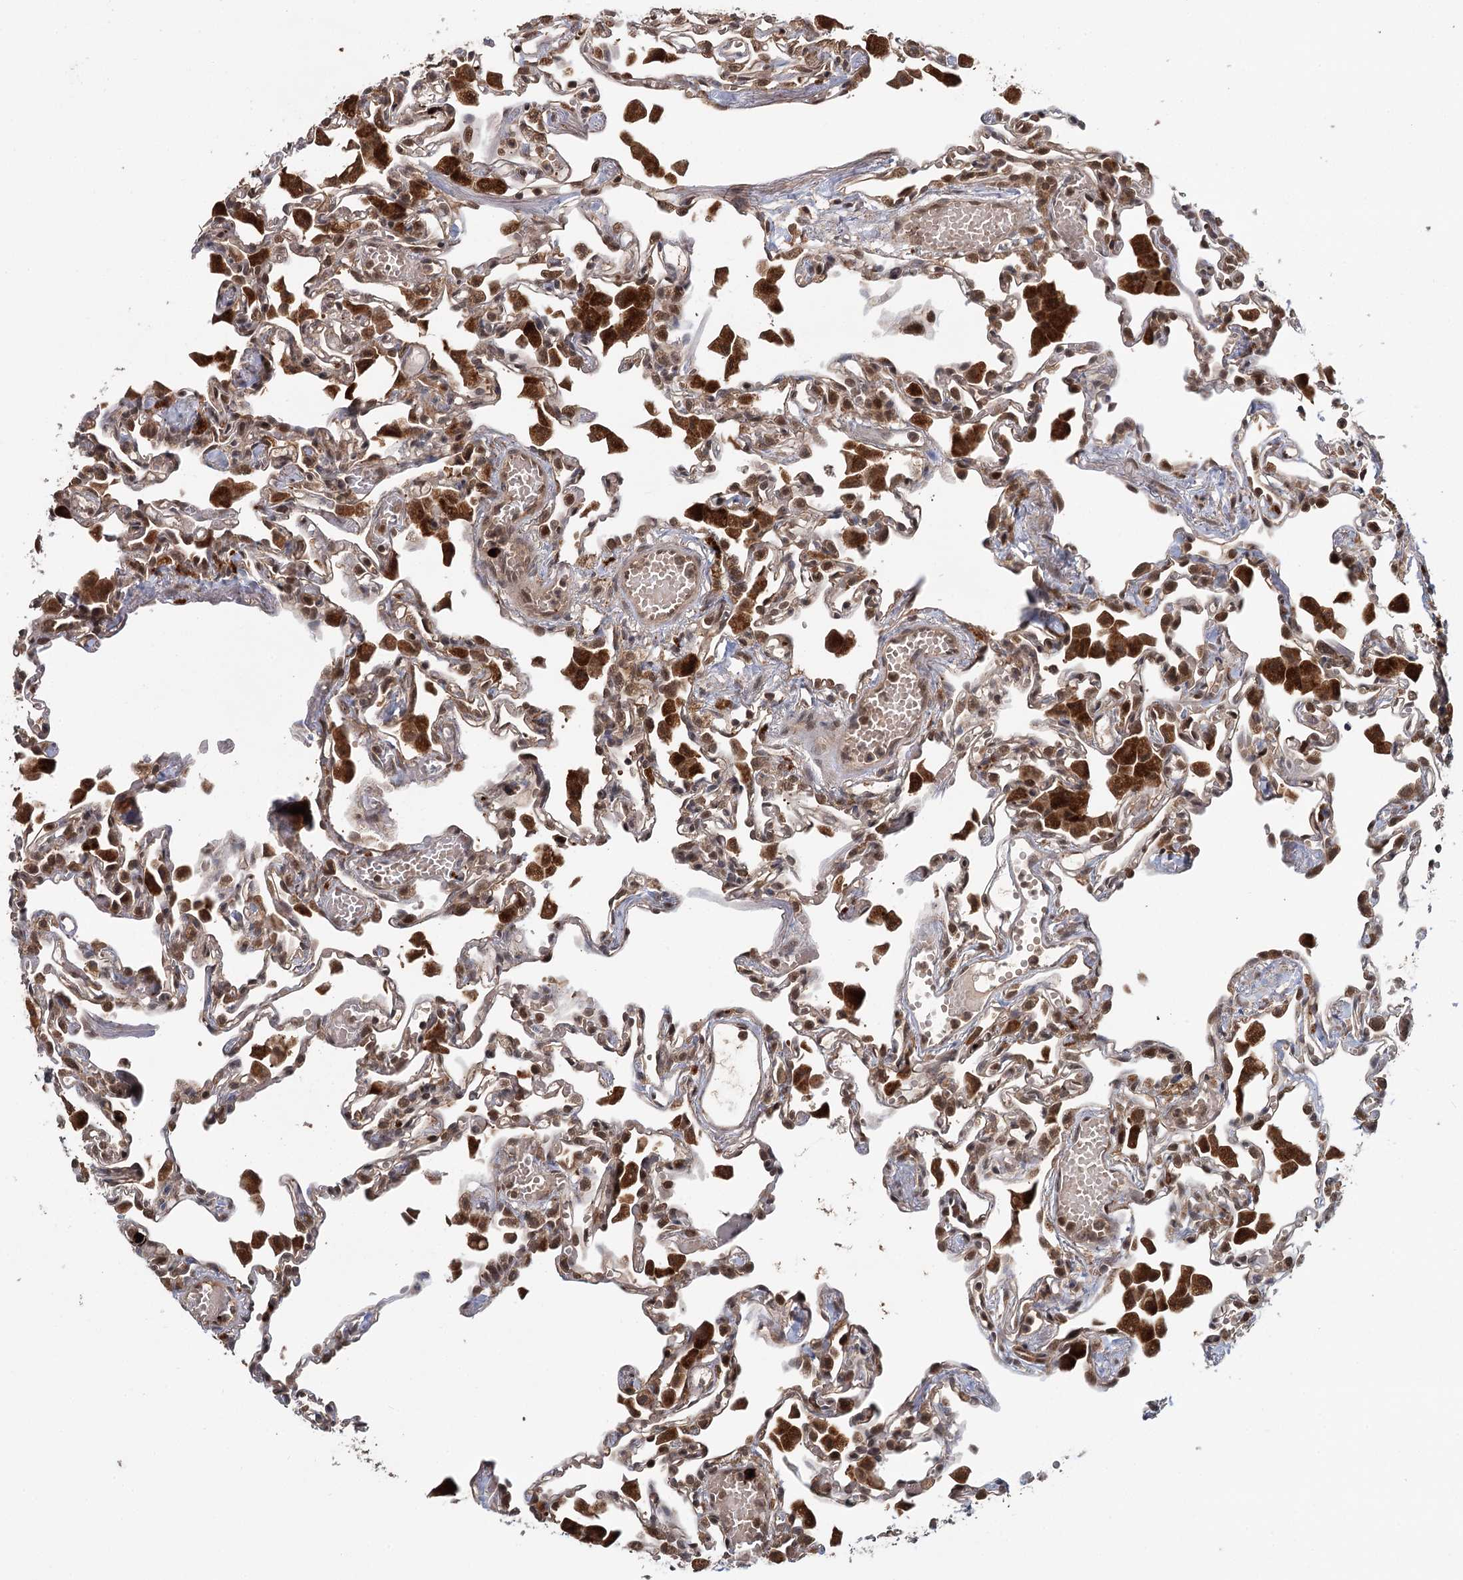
{"staining": {"intensity": "moderate", "quantity": ">75%", "location": "nuclear"}, "tissue": "lung", "cell_type": "Alveolar cells", "image_type": "normal", "snomed": [{"axis": "morphology", "description": "Normal tissue, NOS"}, {"axis": "topography", "description": "Bronchus"}, {"axis": "topography", "description": "Lung"}], "caption": "The immunohistochemical stain shows moderate nuclear expression in alveolar cells of unremarkable lung.", "gene": "N6AMT1", "patient": {"sex": "female", "age": 49}}